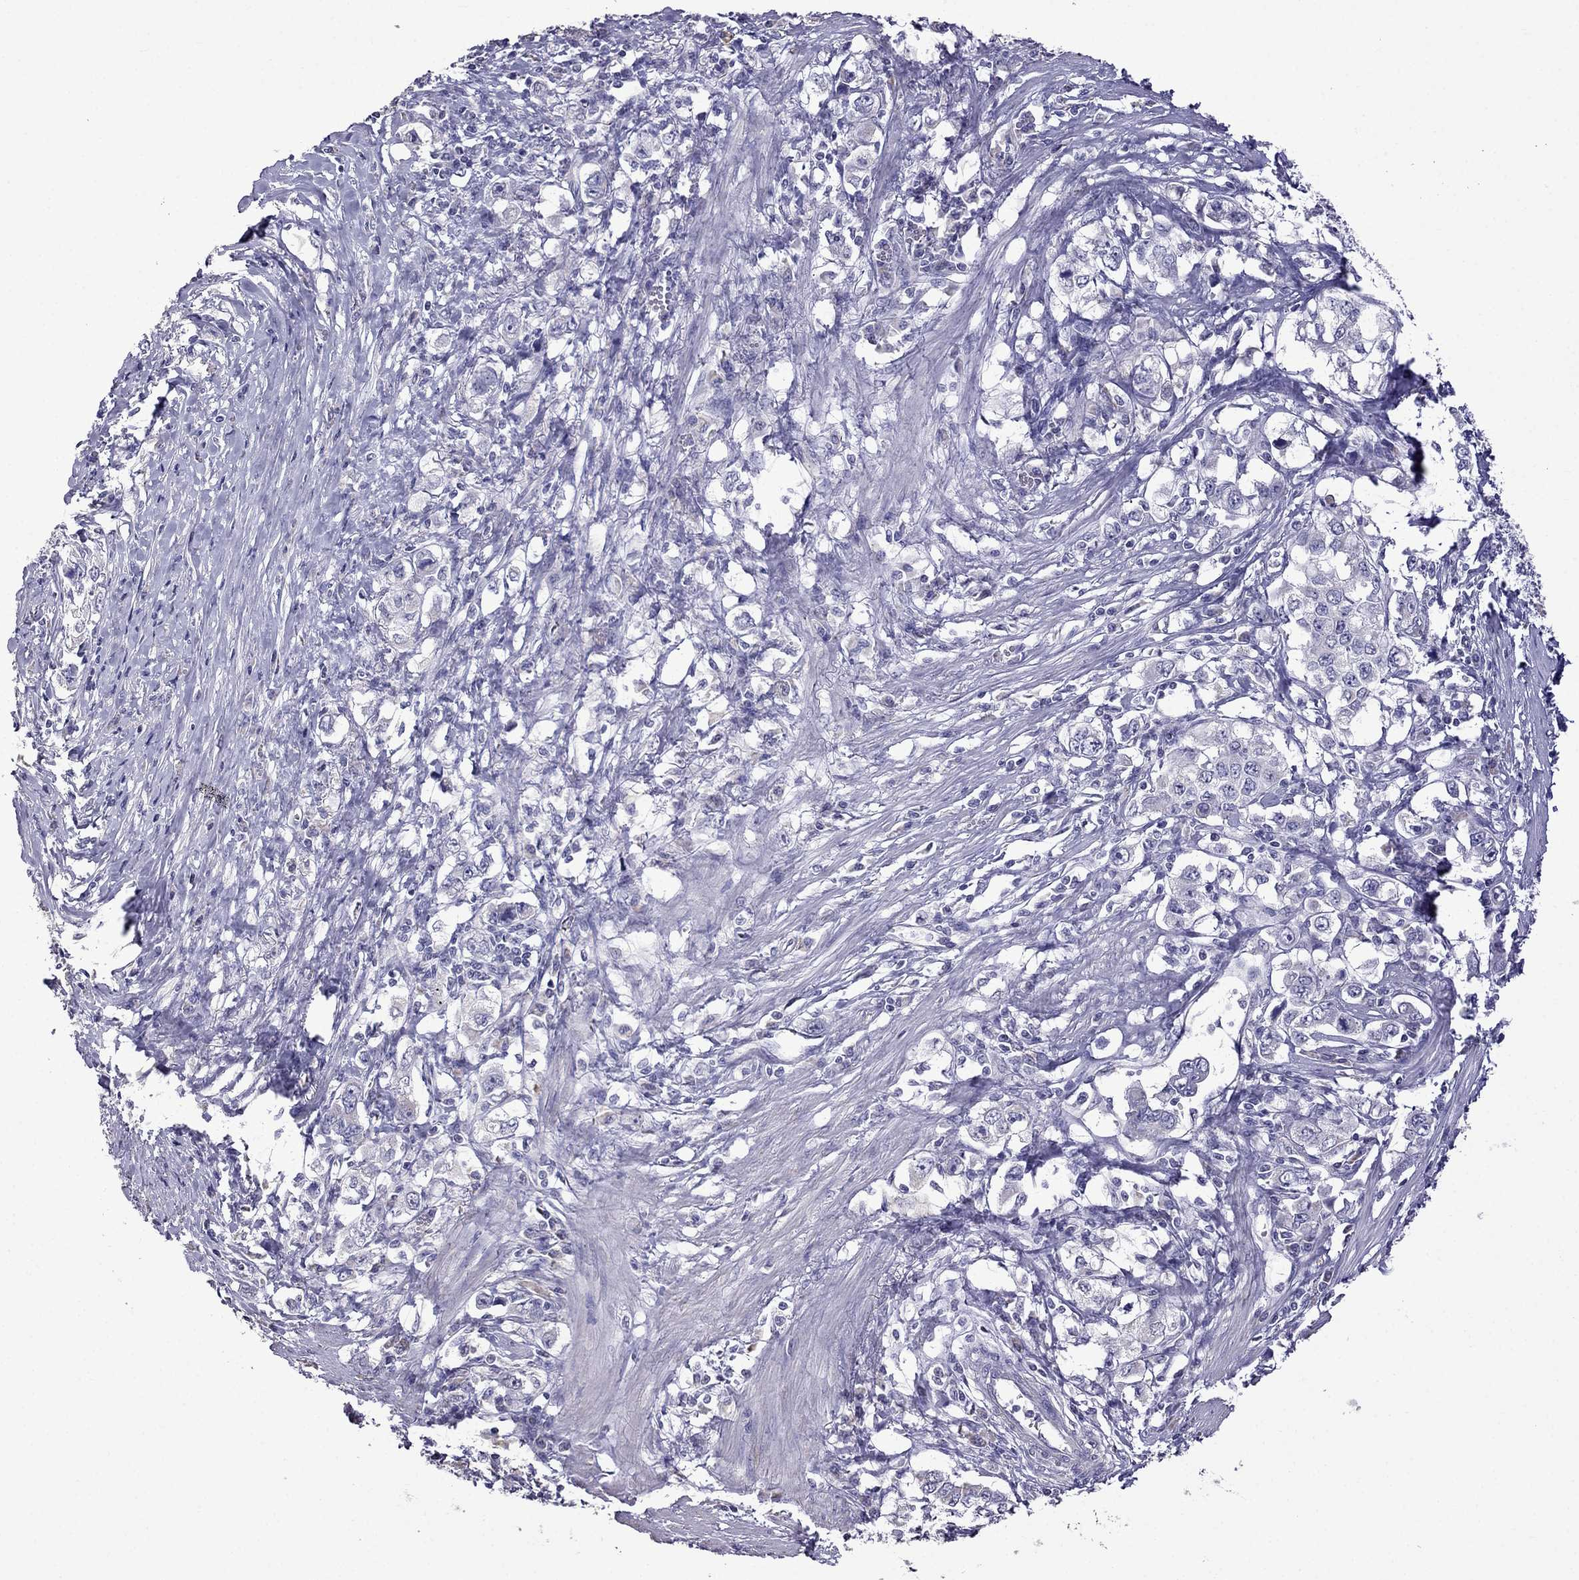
{"staining": {"intensity": "negative", "quantity": "none", "location": "none"}, "tissue": "stomach cancer", "cell_type": "Tumor cells", "image_type": "cancer", "snomed": [{"axis": "morphology", "description": "Adenocarcinoma, NOS"}, {"axis": "topography", "description": "Stomach, lower"}], "caption": "The IHC photomicrograph has no significant staining in tumor cells of adenocarcinoma (stomach) tissue.", "gene": "AK5", "patient": {"sex": "female", "age": 72}}